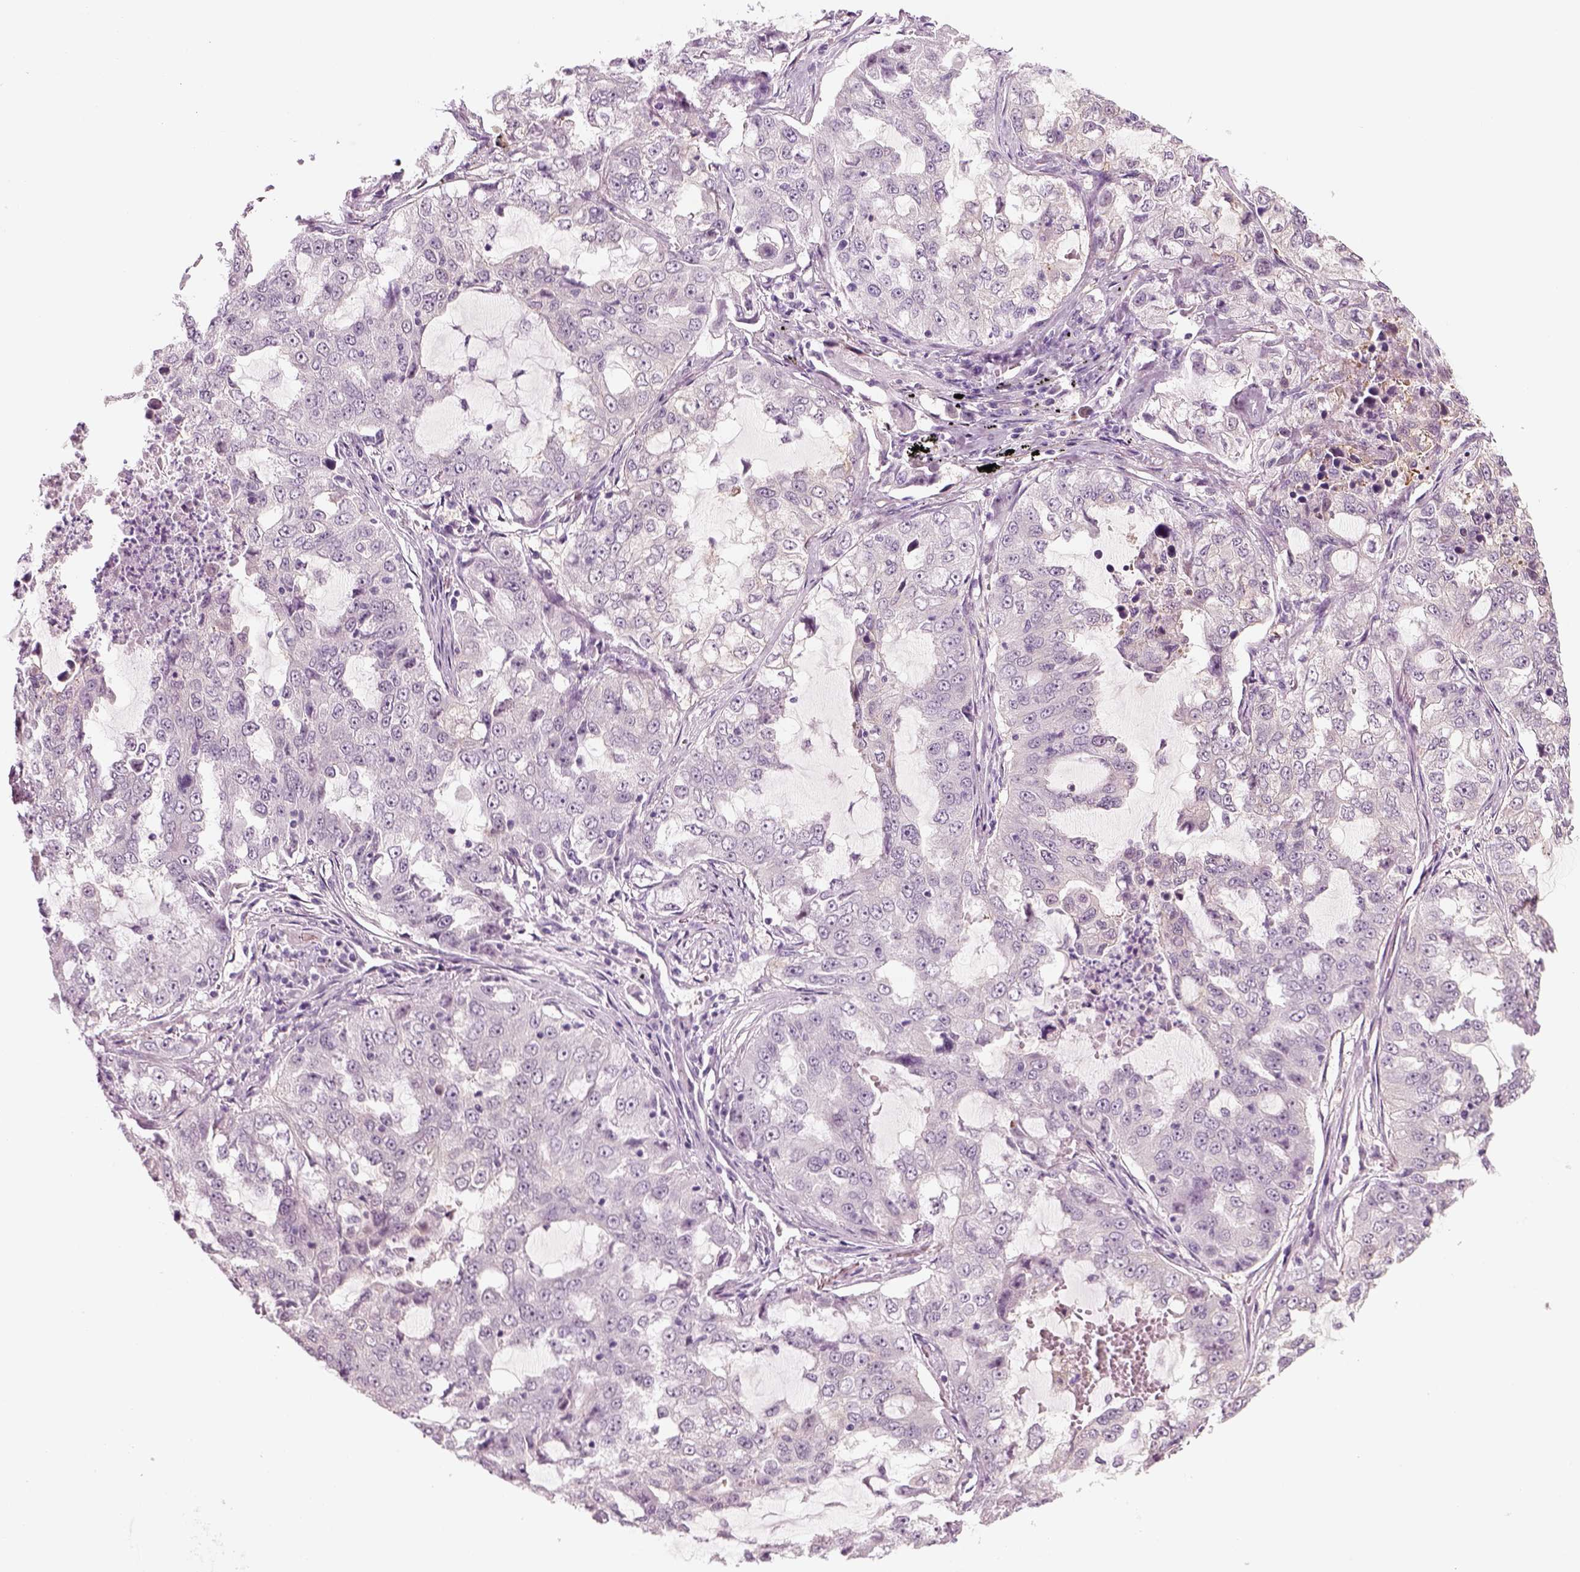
{"staining": {"intensity": "negative", "quantity": "none", "location": "none"}, "tissue": "lung cancer", "cell_type": "Tumor cells", "image_type": "cancer", "snomed": [{"axis": "morphology", "description": "Adenocarcinoma, NOS"}, {"axis": "topography", "description": "Lung"}], "caption": "Protein analysis of adenocarcinoma (lung) exhibits no significant positivity in tumor cells.", "gene": "KRT75", "patient": {"sex": "female", "age": 61}}